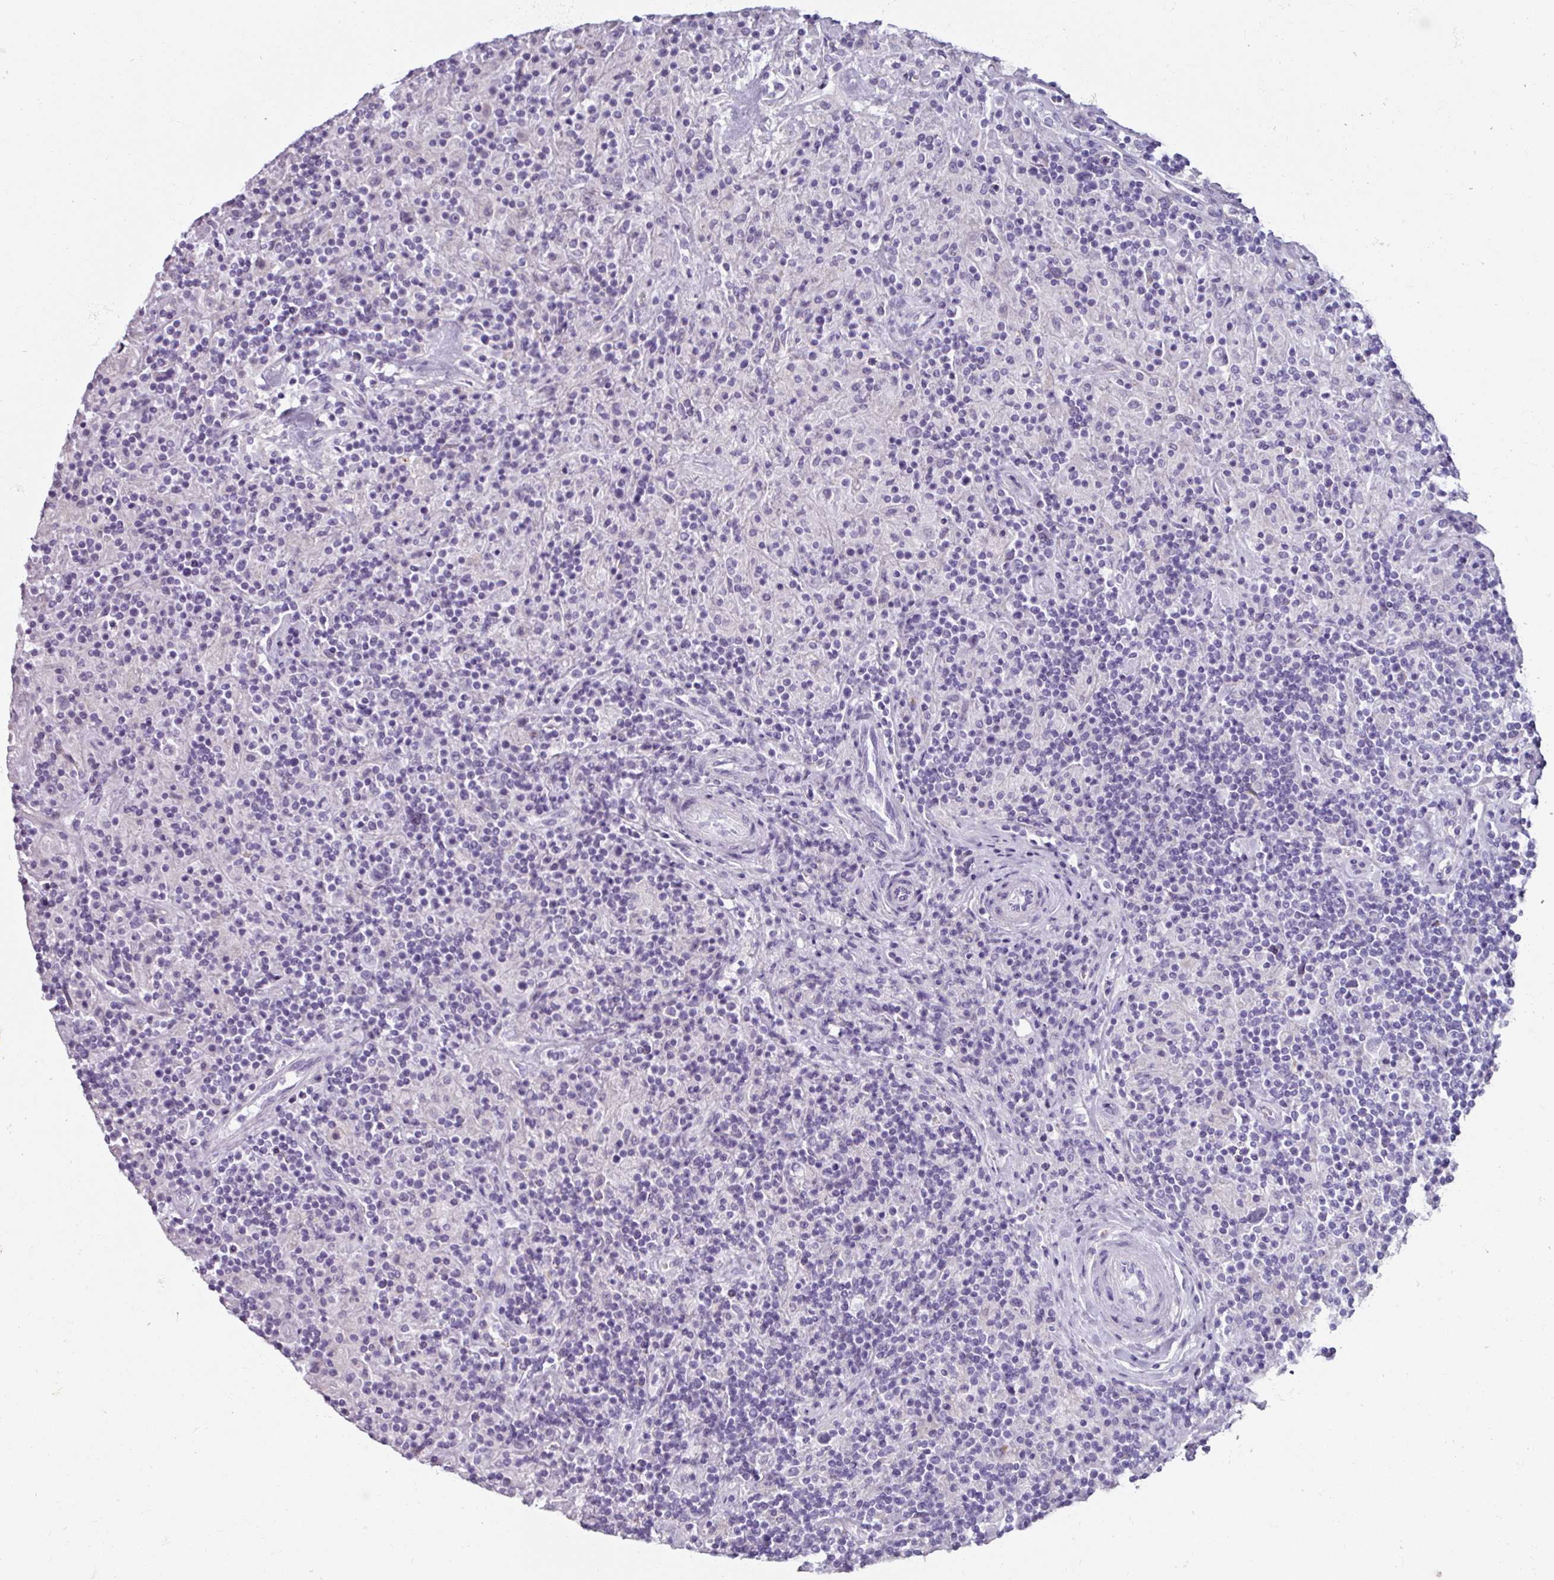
{"staining": {"intensity": "negative", "quantity": "none", "location": "none"}, "tissue": "lymphoma", "cell_type": "Tumor cells", "image_type": "cancer", "snomed": [{"axis": "morphology", "description": "Hodgkin's disease, NOS"}, {"axis": "topography", "description": "Lymph node"}], "caption": "Human lymphoma stained for a protein using immunohistochemistry displays no positivity in tumor cells.", "gene": "SPESP1", "patient": {"sex": "male", "age": 70}}